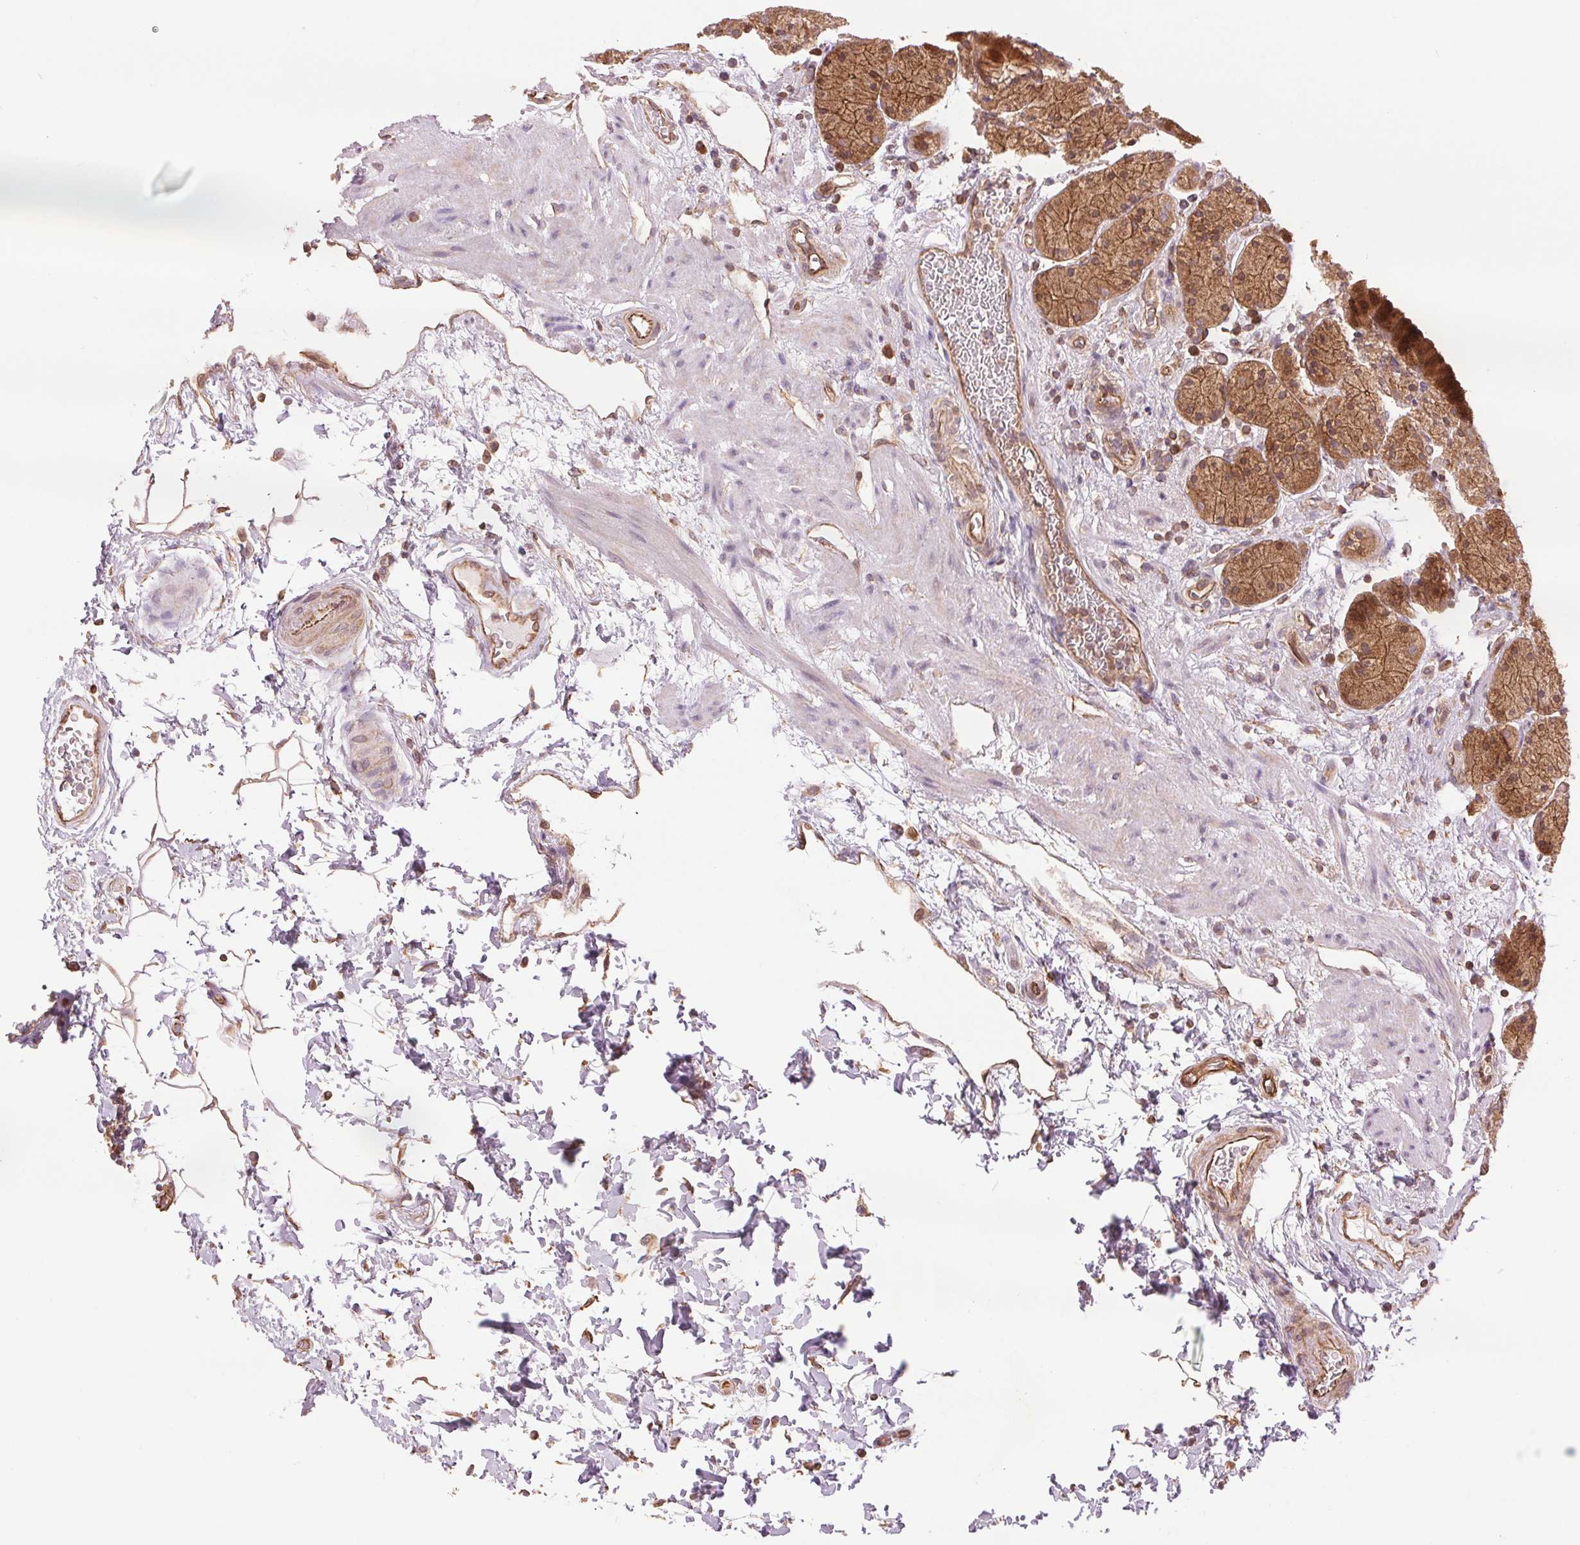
{"staining": {"intensity": "strong", "quantity": ">75%", "location": "cytoplasmic/membranous"}, "tissue": "stomach", "cell_type": "Glandular cells", "image_type": "normal", "snomed": [{"axis": "morphology", "description": "Normal tissue, NOS"}, {"axis": "topography", "description": "Stomach, upper"}, {"axis": "topography", "description": "Stomach"}], "caption": "A high-resolution histopathology image shows IHC staining of benign stomach, which displays strong cytoplasmic/membranous expression in about >75% of glandular cells. (DAB (3,3'-diaminobenzidine) IHC, brown staining for protein, blue staining for nuclei).", "gene": "STARD7", "patient": {"sex": "male", "age": 62}}